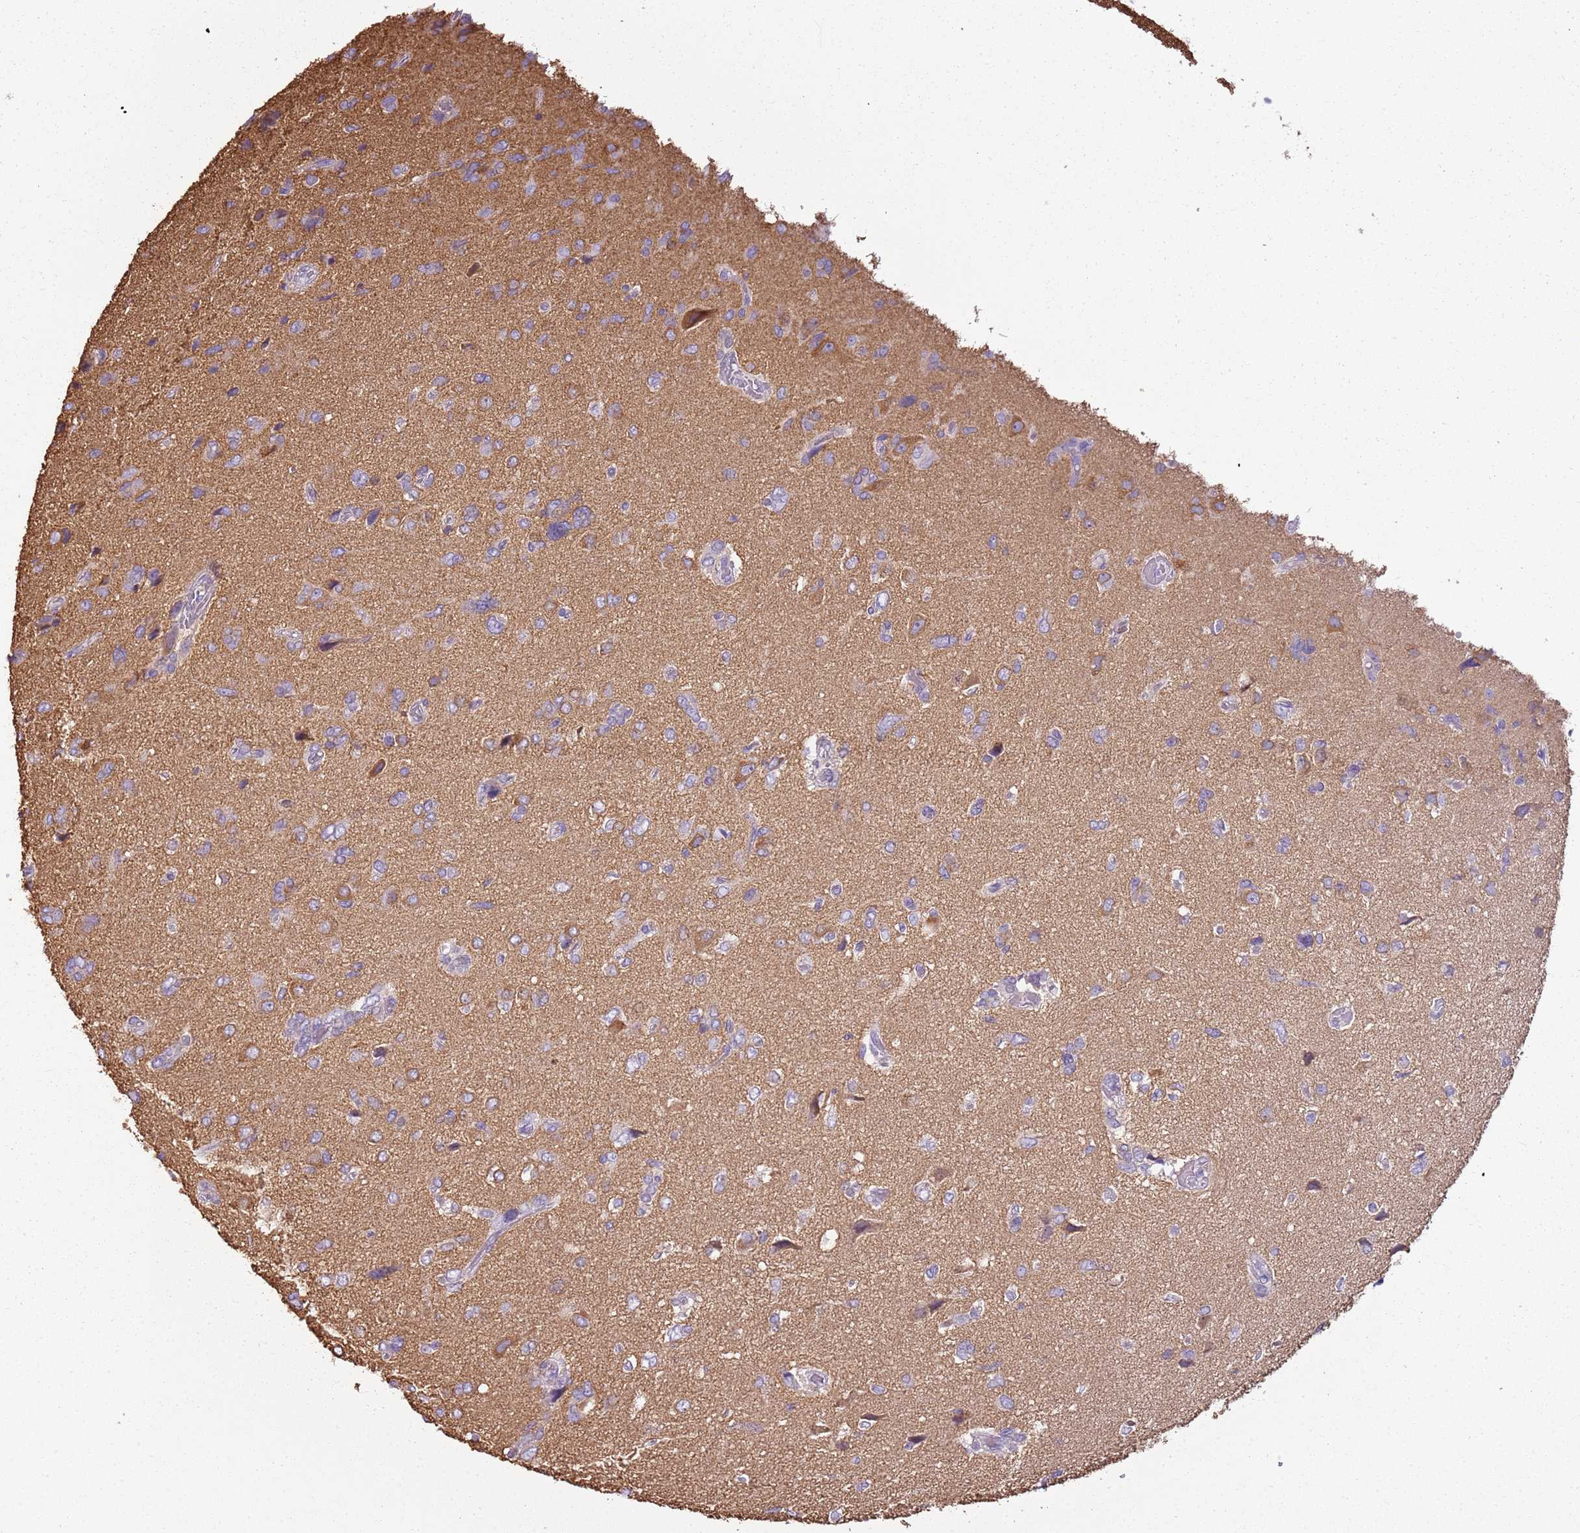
{"staining": {"intensity": "moderate", "quantity": "<25%", "location": "cytoplasmic/membranous"}, "tissue": "glioma", "cell_type": "Tumor cells", "image_type": "cancer", "snomed": [{"axis": "morphology", "description": "Glioma, malignant, High grade"}, {"axis": "topography", "description": "Brain"}], "caption": "High-magnification brightfield microscopy of malignant glioma (high-grade) stained with DAB (brown) and counterstained with hematoxylin (blue). tumor cells exhibit moderate cytoplasmic/membranous positivity is appreciated in about<25% of cells. (Brightfield microscopy of DAB IHC at high magnification).", "gene": "CAPN7", "patient": {"sex": "female", "age": 59}}